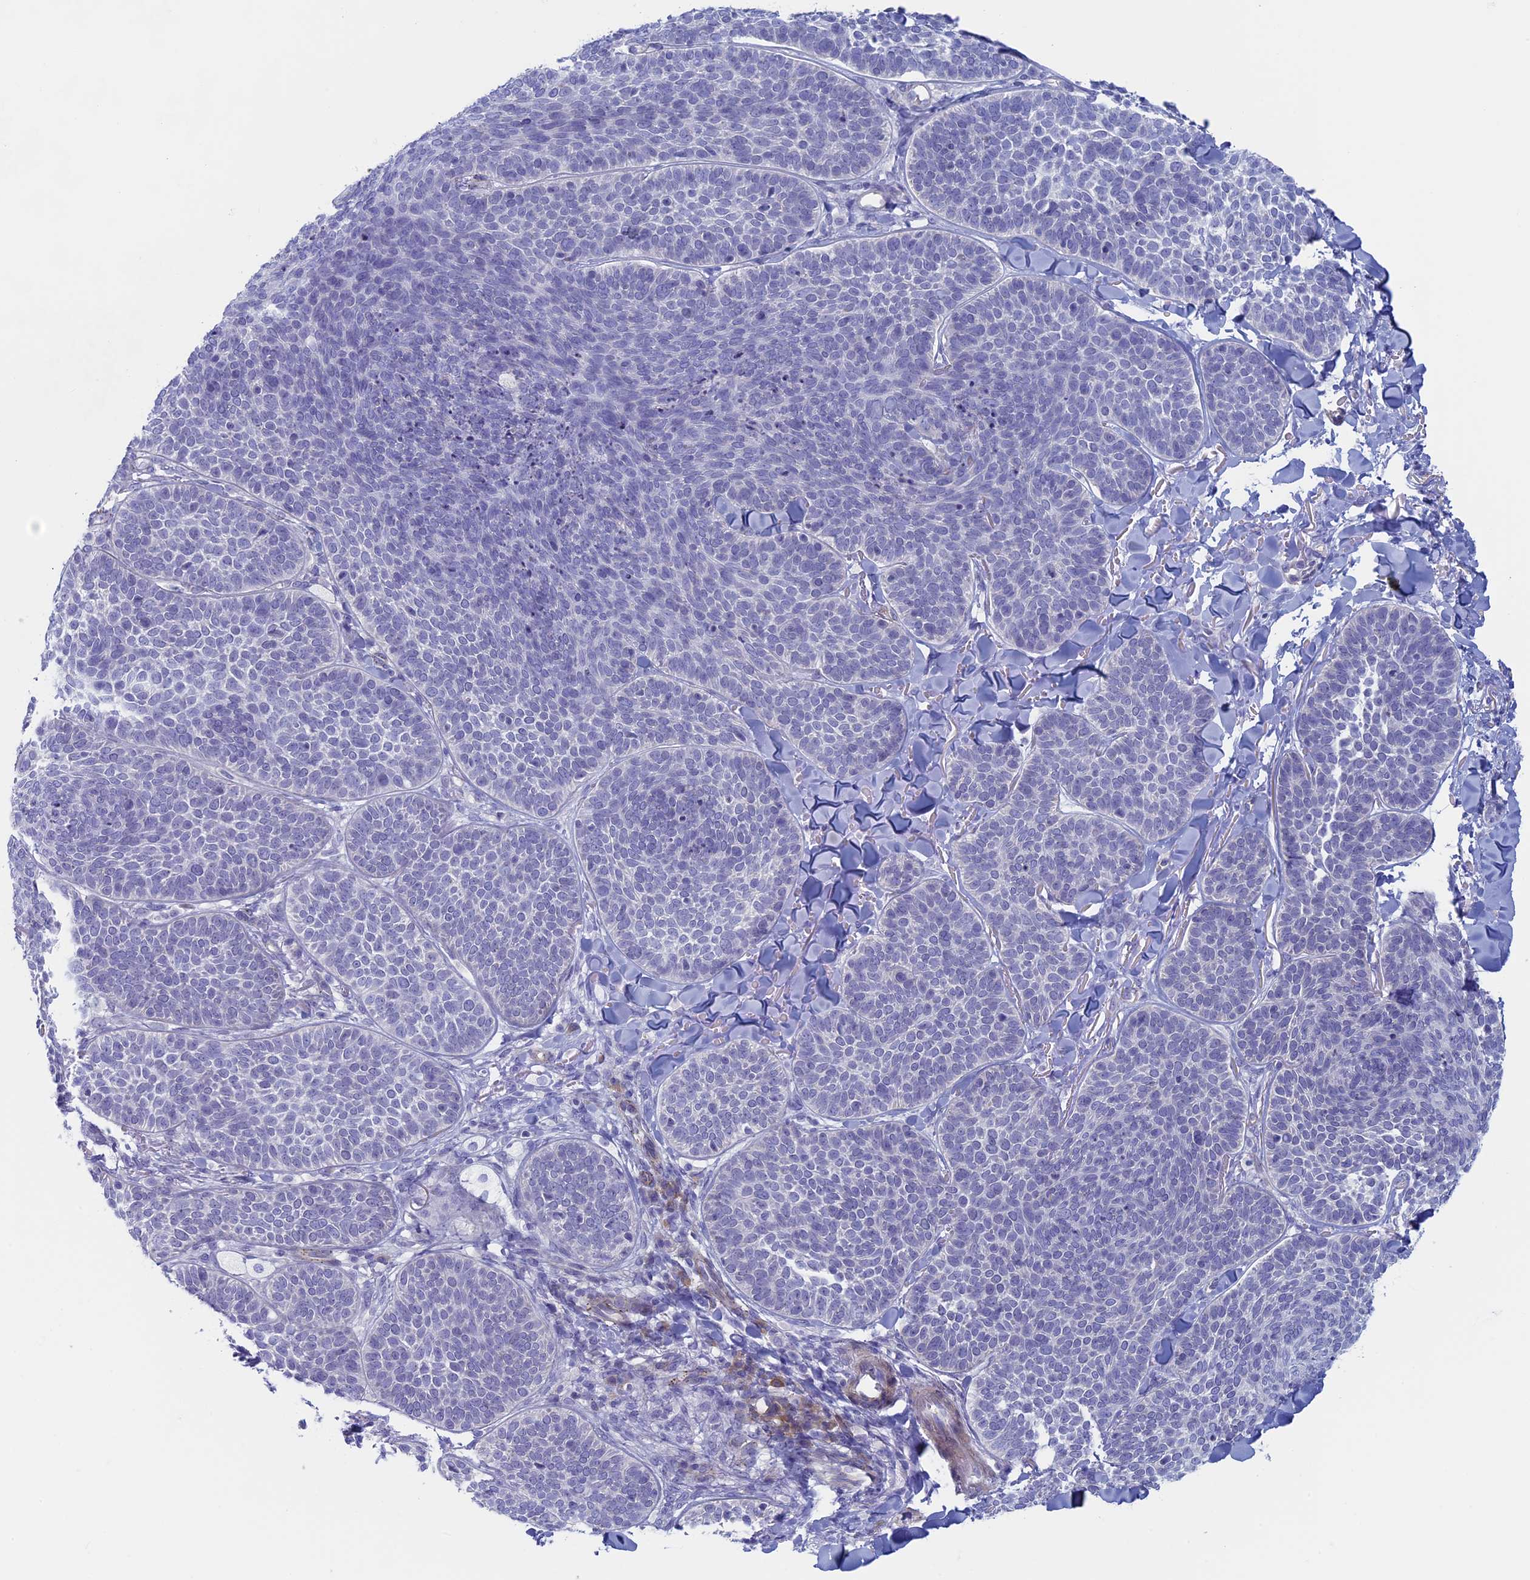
{"staining": {"intensity": "negative", "quantity": "none", "location": "none"}, "tissue": "skin cancer", "cell_type": "Tumor cells", "image_type": "cancer", "snomed": [{"axis": "morphology", "description": "Basal cell carcinoma"}, {"axis": "topography", "description": "Skin"}], "caption": "An image of skin cancer (basal cell carcinoma) stained for a protein reveals no brown staining in tumor cells. (Stains: DAB IHC with hematoxylin counter stain, Microscopy: brightfield microscopy at high magnification).", "gene": "MAGEB6", "patient": {"sex": "male", "age": 85}}